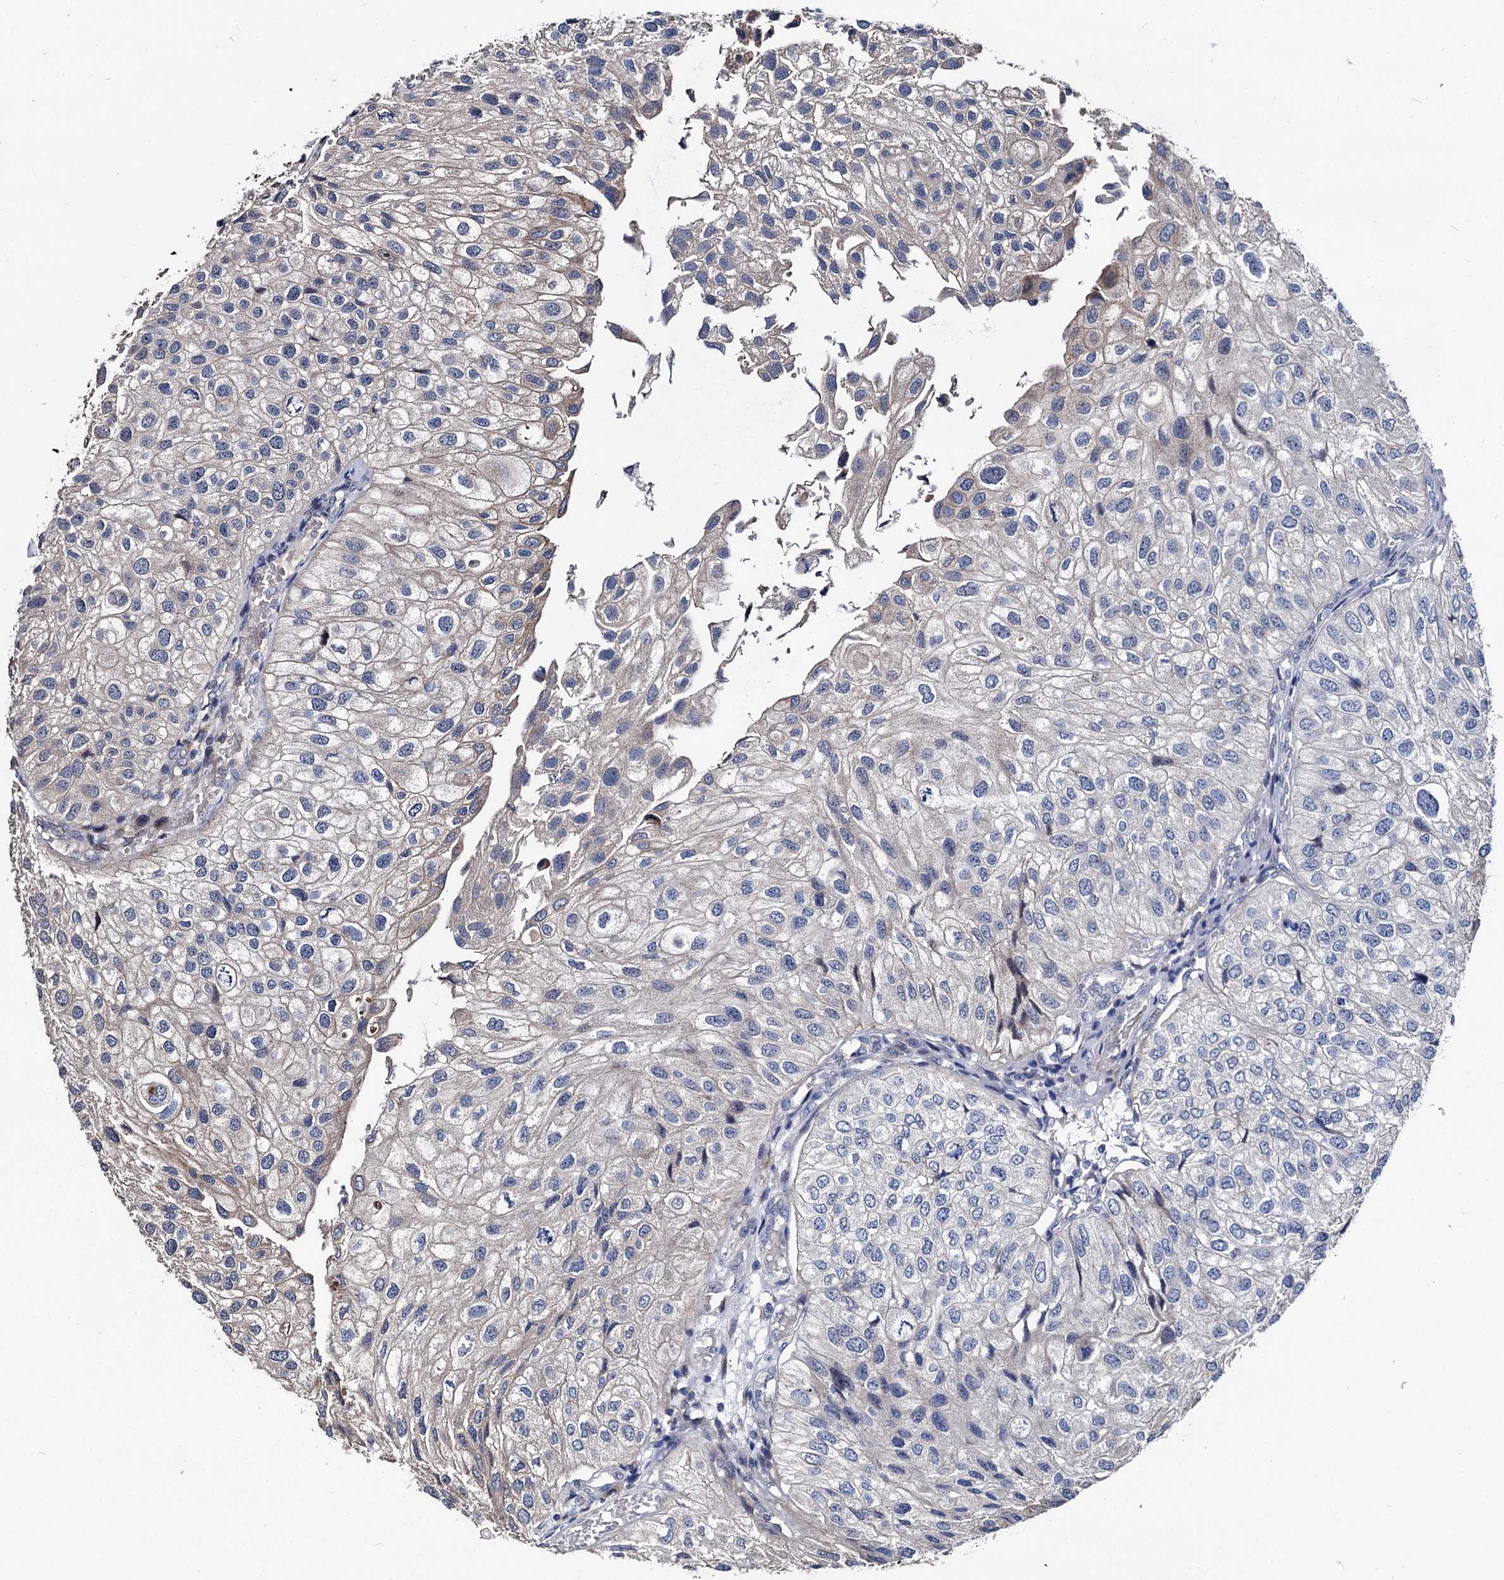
{"staining": {"intensity": "negative", "quantity": "none", "location": "none"}, "tissue": "urothelial cancer", "cell_type": "Tumor cells", "image_type": "cancer", "snomed": [{"axis": "morphology", "description": "Urothelial carcinoma, Low grade"}, {"axis": "topography", "description": "Urinary bladder"}], "caption": "A photomicrograph of human urothelial cancer is negative for staining in tumor cells. (DAB (3,3'-diaminobenzidine) immunohistochemistry visualized using brightfield microscopy, high magnification).", "gene": "SMAGP", "patient": {"sex": "female", "age": 89}}